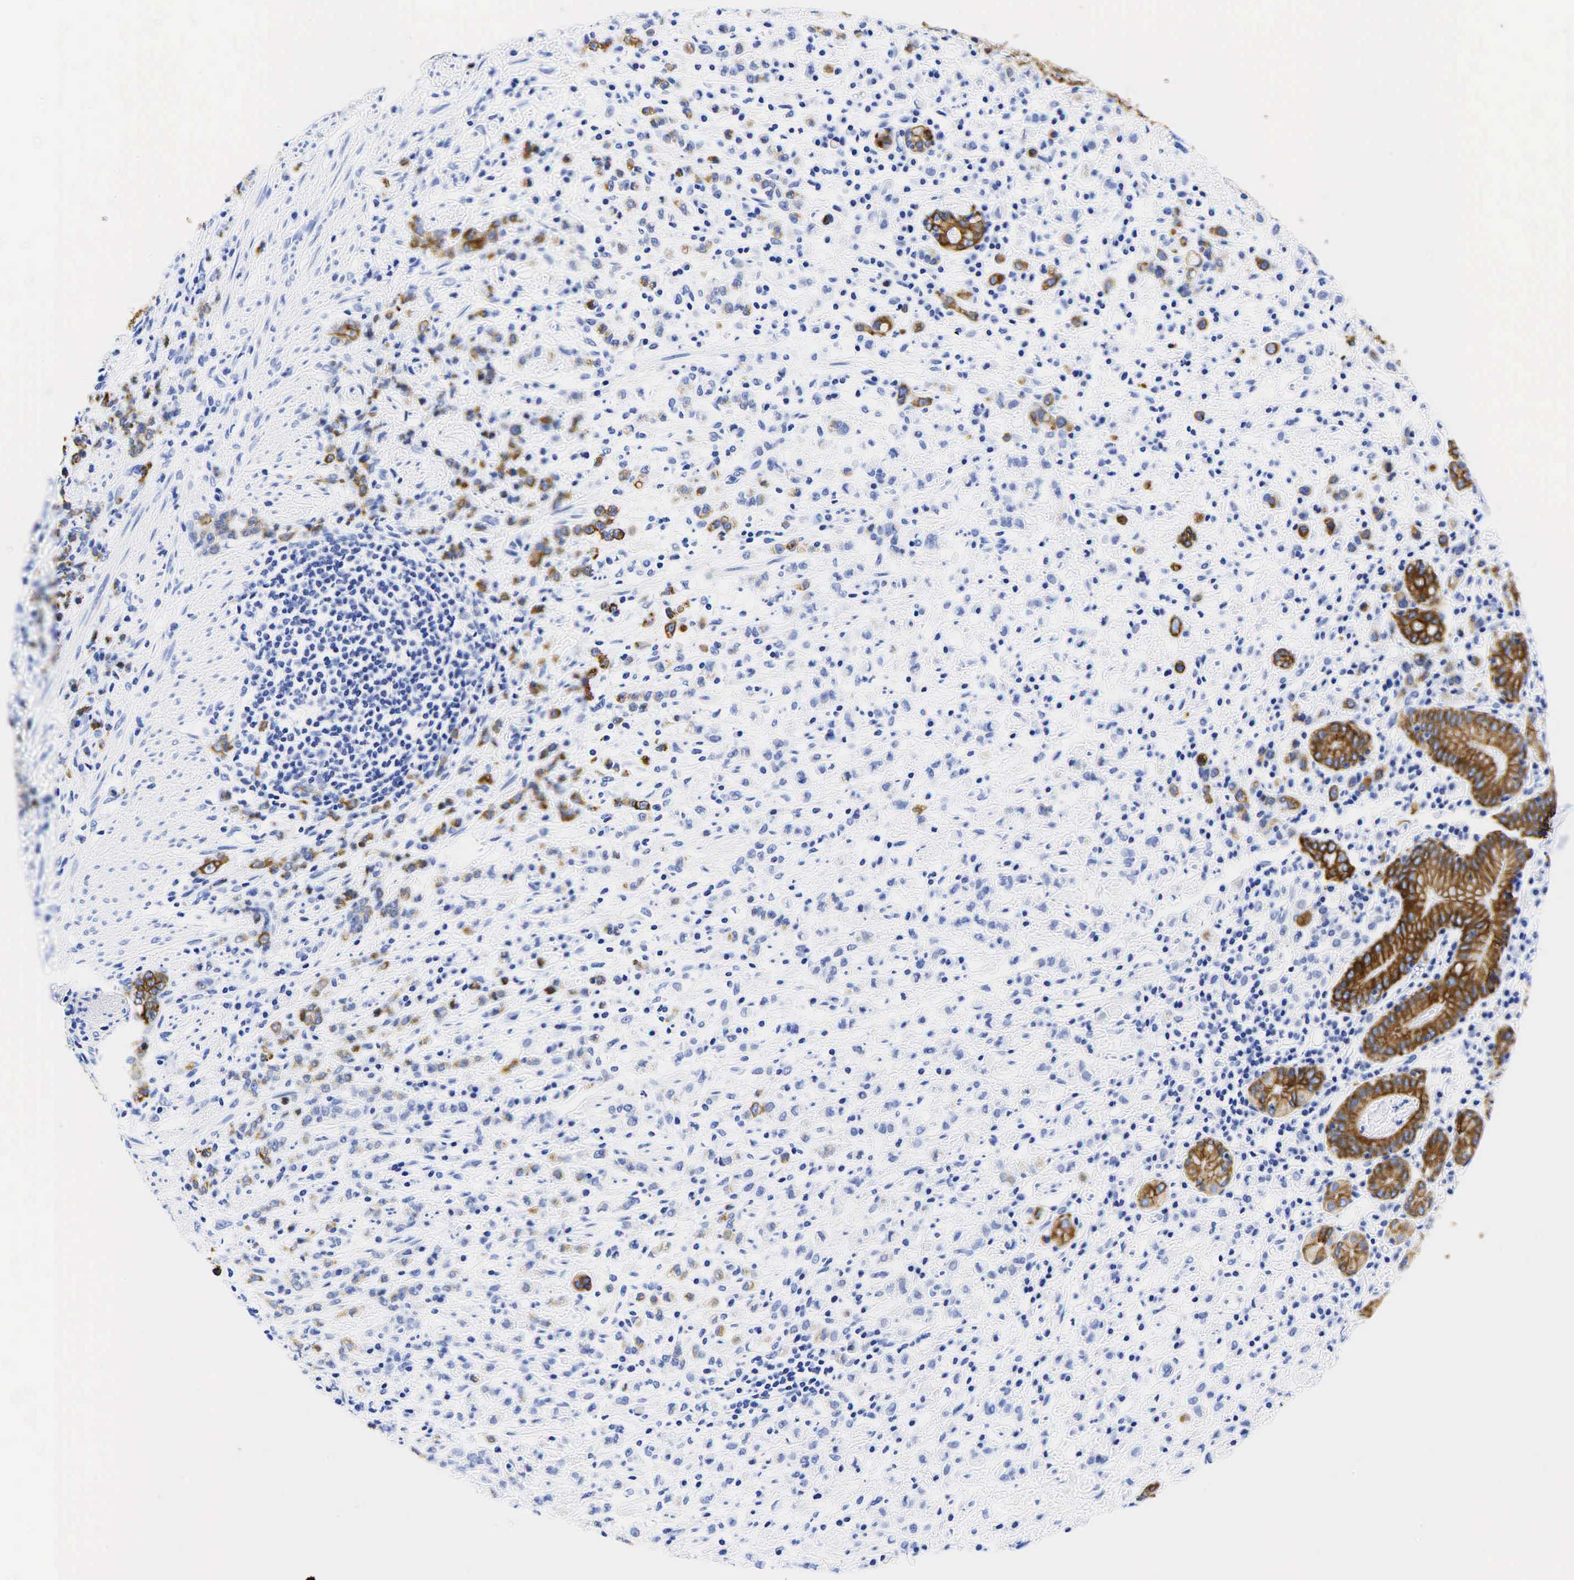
{"staining": {"intensity": "strong", "quantity": ">75%", "location": "cytoplasmic/membranous"}, "tissue": "stomach cancer", "cell_type": "Tumor cells", "image_type": "cancer", "snomed": [{"axis": "morphology", "description": "Adenocarcinoma, NOS"}, {"axis": "topography", "description": "Stomach, lower"}], "caption": "This is an image of IHC staining of stomach cancer, which shows strong expression in the cytoplasmic/membranous of tumor cells.", "gene": "KRT19", "patient": {"sex": "male", "age": 88}}